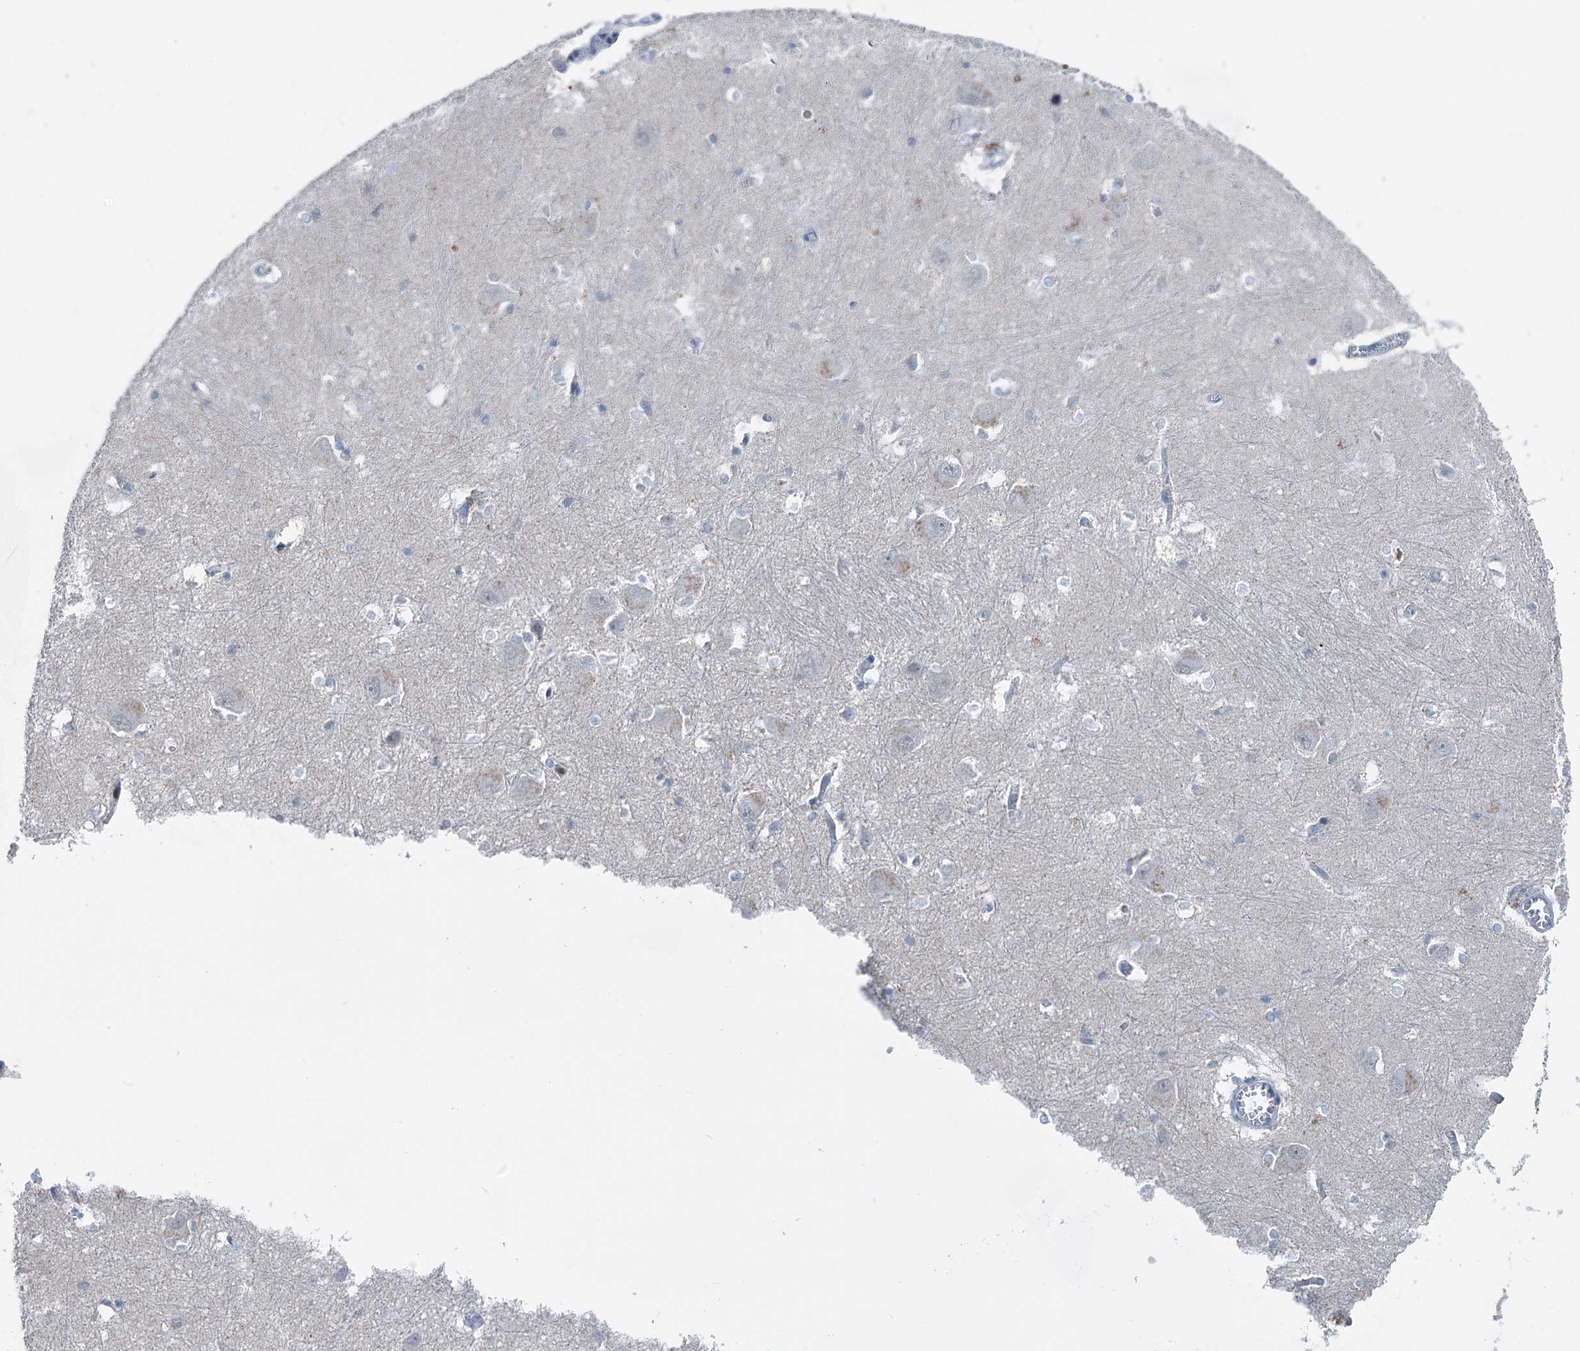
{"staining": {"intensity": "negative", "quantity": "none", "location": "none"}, "tissue": "caudate", "cell_type": "Glial cells", "image_type": "normal", "snomed": [{"axis": "morphology", "description": "Normal tissue, NOS"}, {"axis": "topography", "description": "Lateral ventricle wall"}], "caption": "Caudate stained for a protein using immunohistochemistry (IHC) displays no staining glial cells.", "gene": "ELP4", "patient": {"sex": "male", "age": 37}}